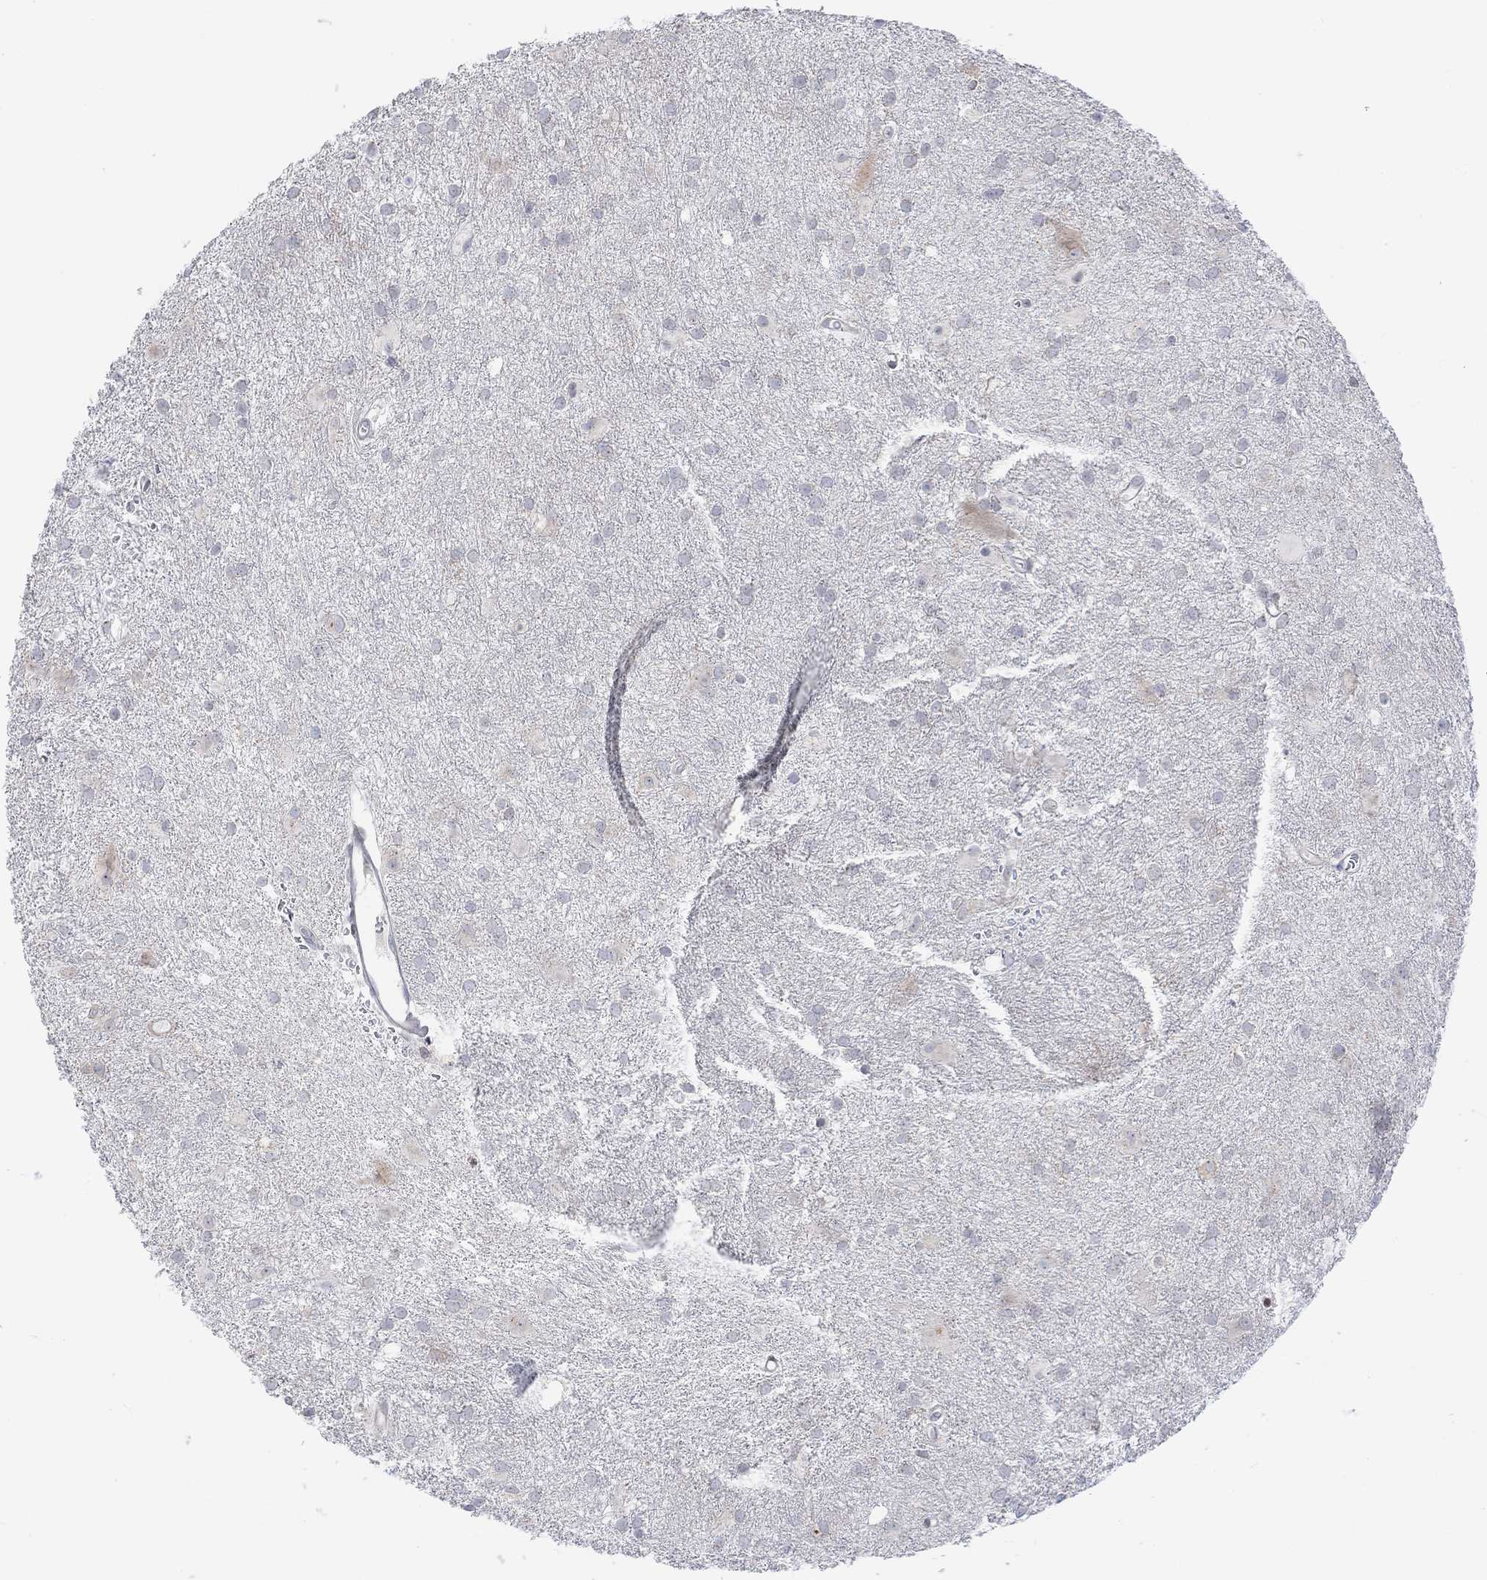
{"staining": {"intensity": "negative", "quantity": "none", "location": "none"}, "tissue": "glioma", "cell_type": "Tumor cells", "image_type": "cancer", "snomed": [{"axis": "morphology", "description": "Glioma, malignant, Low grade"}, {"axis": "topography", "description": "Brain"}], "caption": "High power microscopy micrograph of an immunohistochemistry (IHC) photomicrograph of malignant glioma (low-grade), revealing no significant staining in tumor cells. (Stains: DAB (3,3'-diaminobenzidine) IHC with hematoxylin counter stain, Microscopy: brightfield microscopy at high magnification).", "gene": "DCX", "patient": {"sex": "male", "age": 58}}